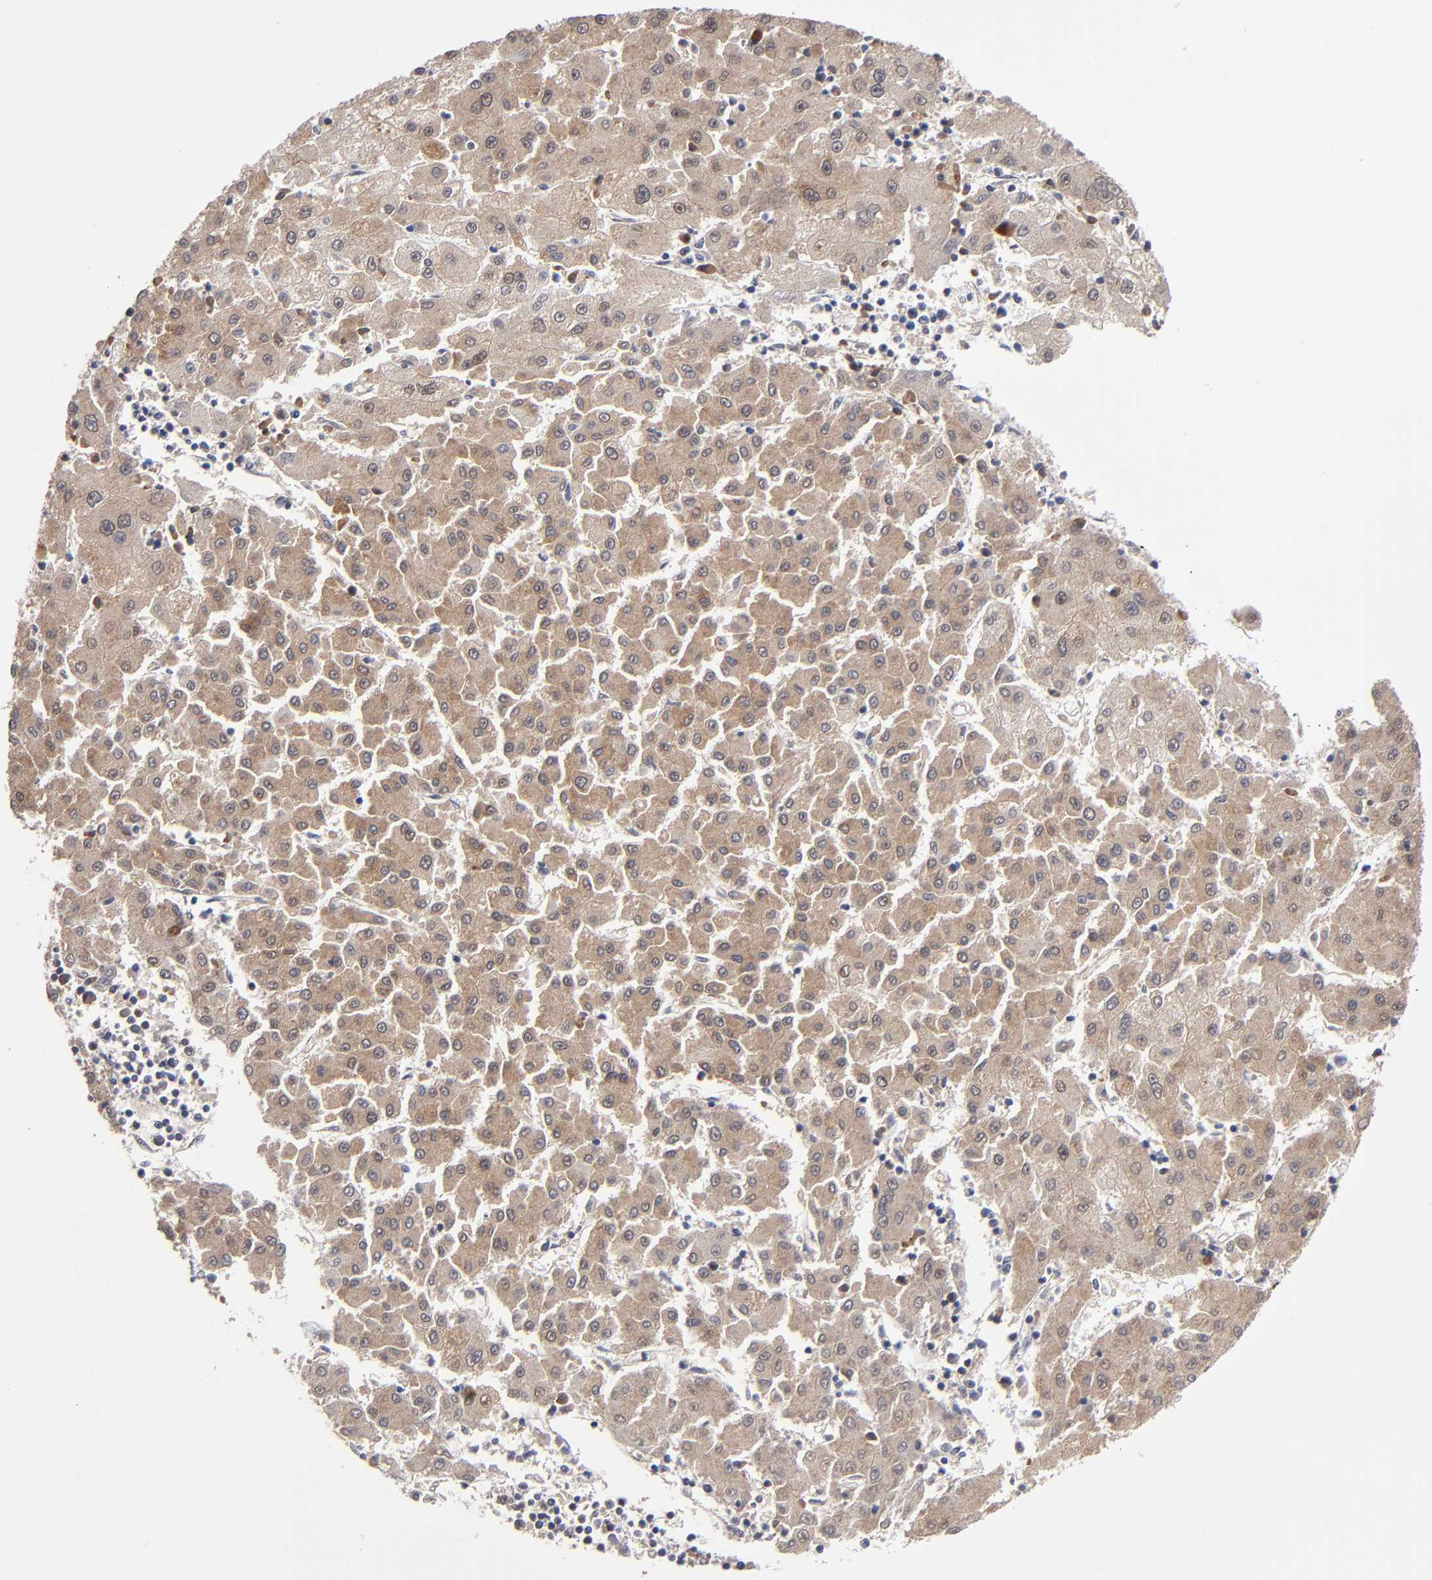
{"staining": {"intensity": "moderate", "quantity": ">75%", "location": "cytoplasmic/membranous"}, "tissue": "liver cancer", "cell_type": "Tumor cells", "image_type": "cancer", "snomed": [{"axis": "morphology", "description": "Carcinoma, Hepatocellular, NOS"}, {"axis": "topography", "description": "Liver"}], "caption": "Liver cancer stained for a protein displays moderate cytoplasmic/membranous positivity in tumor cells.", "gene": "ALG13", "patient": {"sex": "male", "age": 72}}